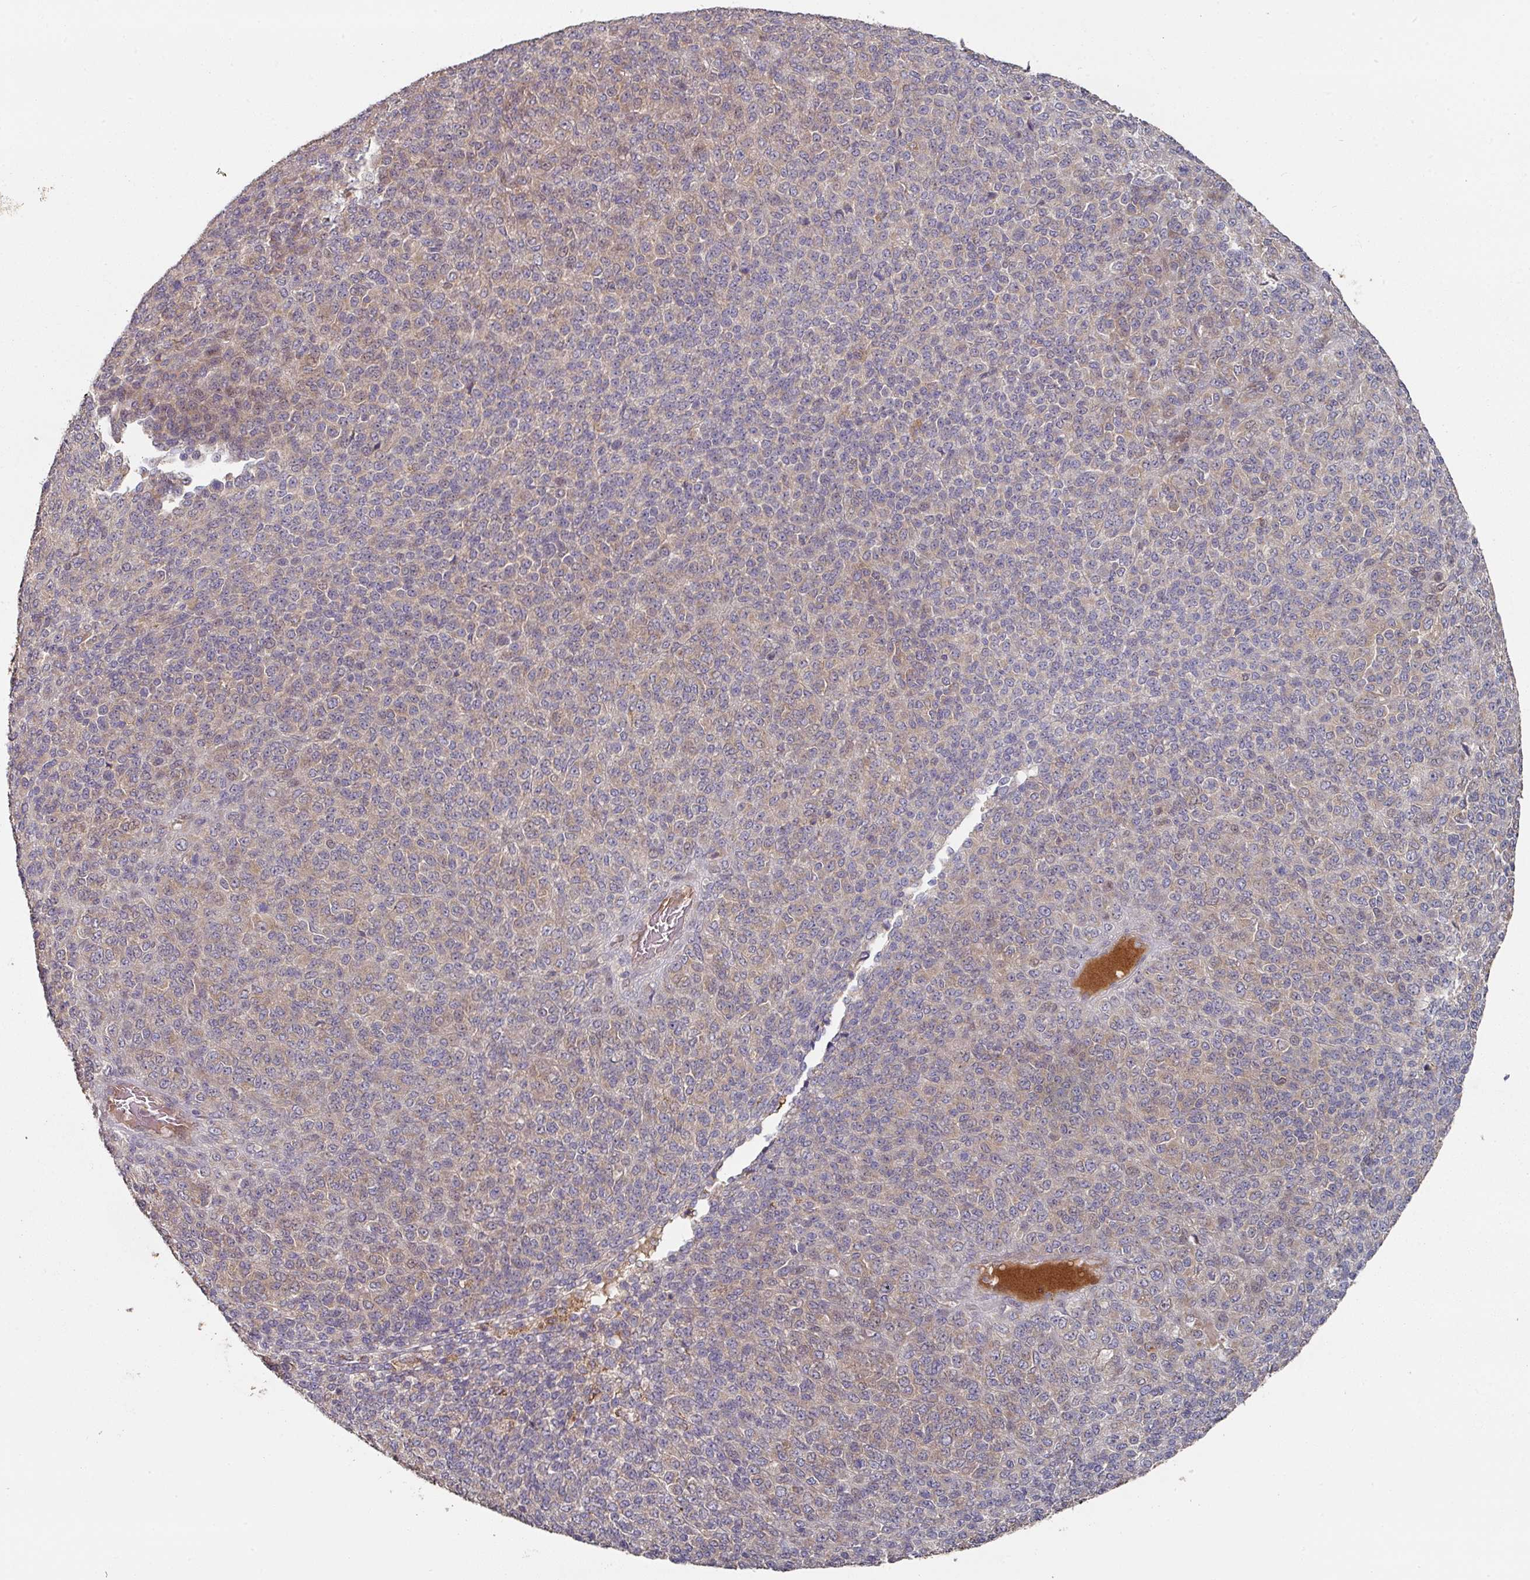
{"staining": {"intensity": "moderate", "quantity": "<25%", "location": "cytoplasmic/membranous"}, "tissue": "melanoma", "cell_type": "Tumor cells", "image_type": "cancer", "snomed": [{"axis": "morphology", "description": "Malignant melanoma, Metastatic site"}, {"axis": "topography", "description": "Brain"}], "caption": "Malignant melanoma (metastatic site) stained with DAB IHC shows low levels of moderate cytoplasmic/membranous expression in about <25% of tumor cells.", "gene": "DNAJC7", "patient": {"sex": "female", "age": 56}}